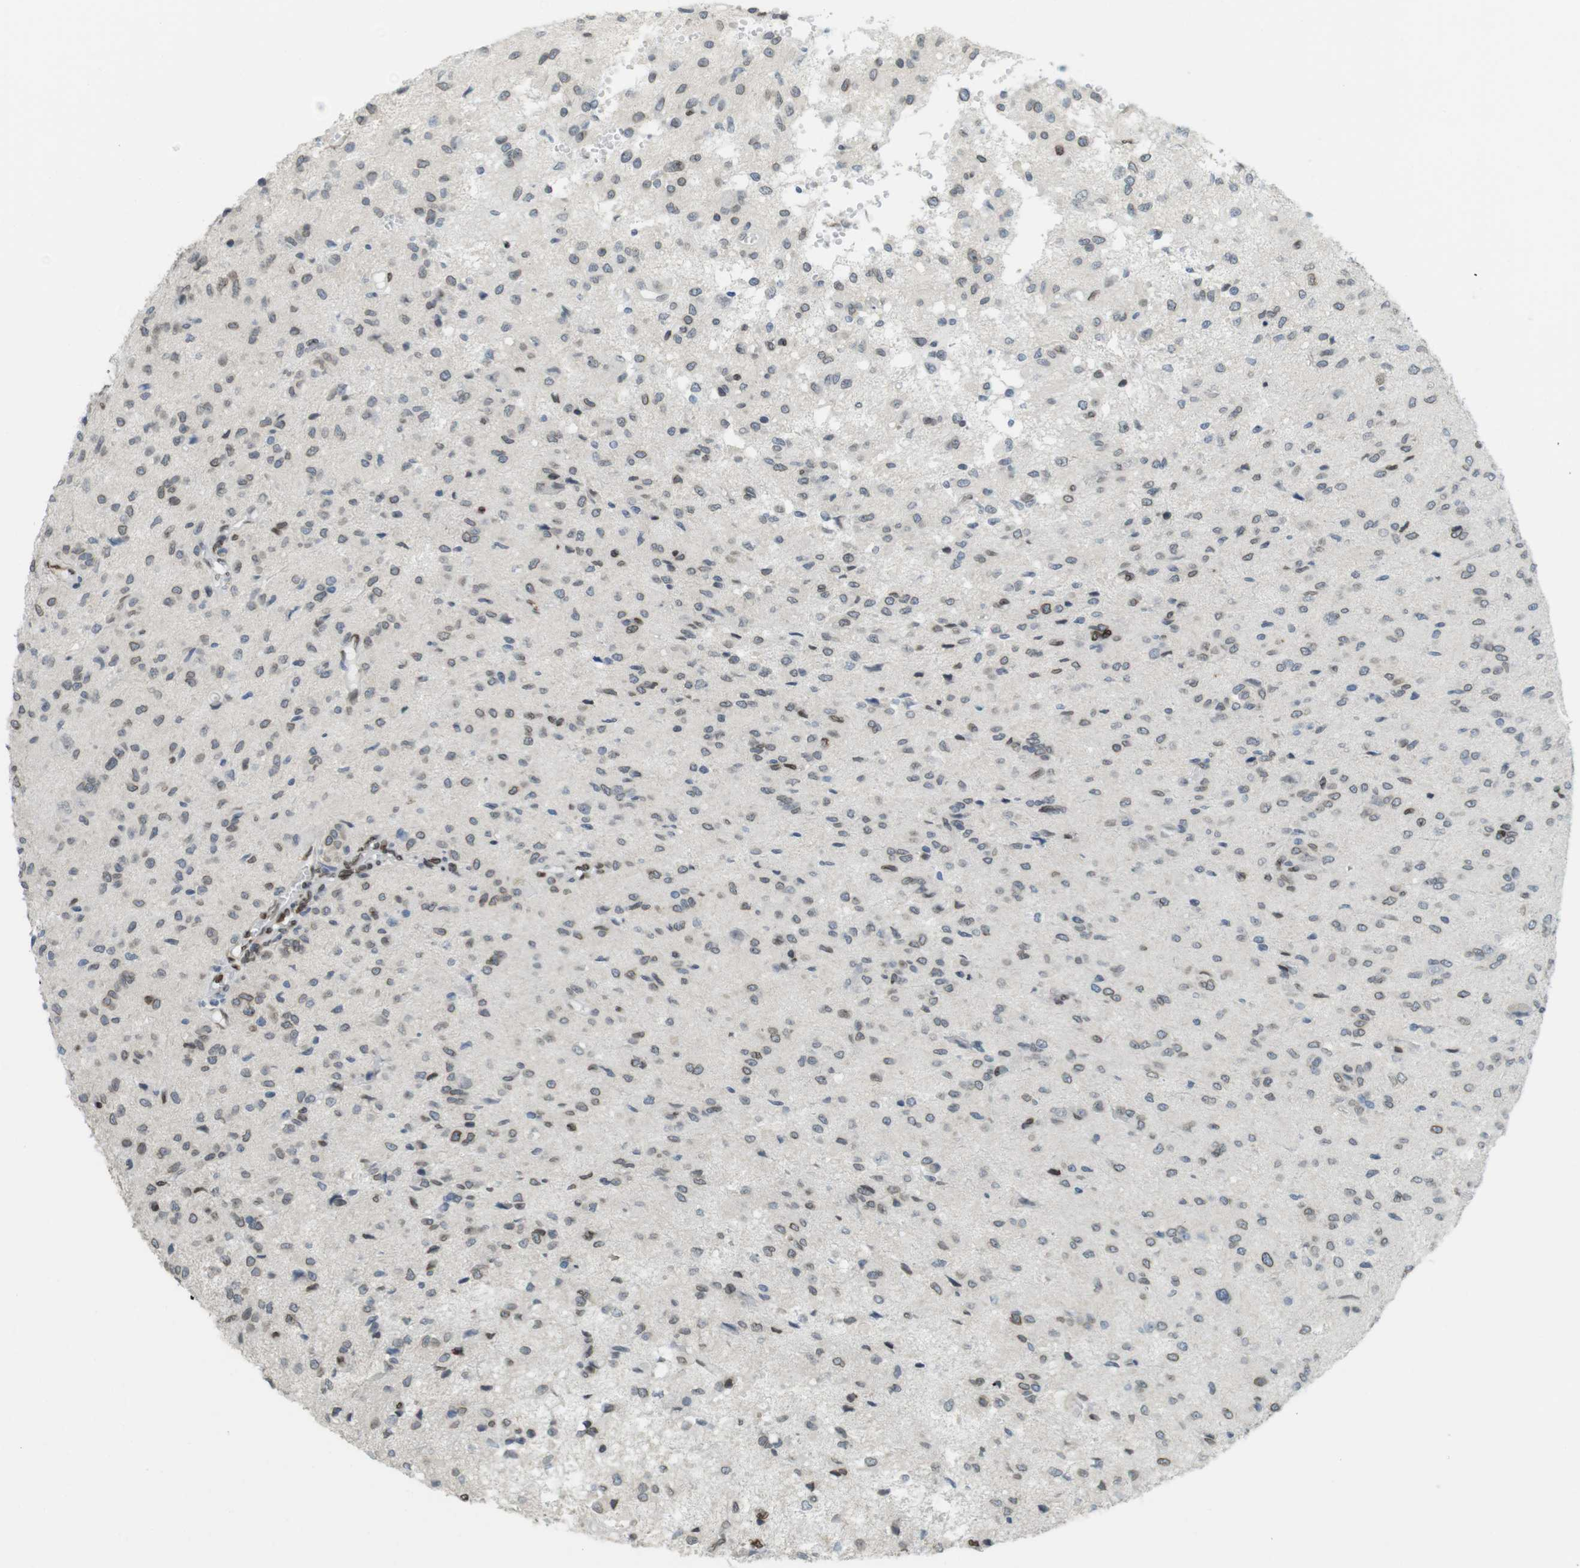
{"staining": {"intensity": "weak", "quantity": "25%-75%", "location": "cytoplasmic/membranous,nuclear"}, "tissue": "glioma", "cell_type": "Tumor cells", "image_type": "cancer", "snomed": [{"axis": "morphology", "description": "Glioma, malignant, High grade"}, {"axis": "topography", "description": "Brain"}], "caption": "Weak cytoplasmic/membranous and nuclear staining for a protein is identified in about 25%-75% of tumor cells of malignant high-grade glioma using IHC.", "gene": "ARL6IP6", "patient": {"sex": "female", "age": 59}}